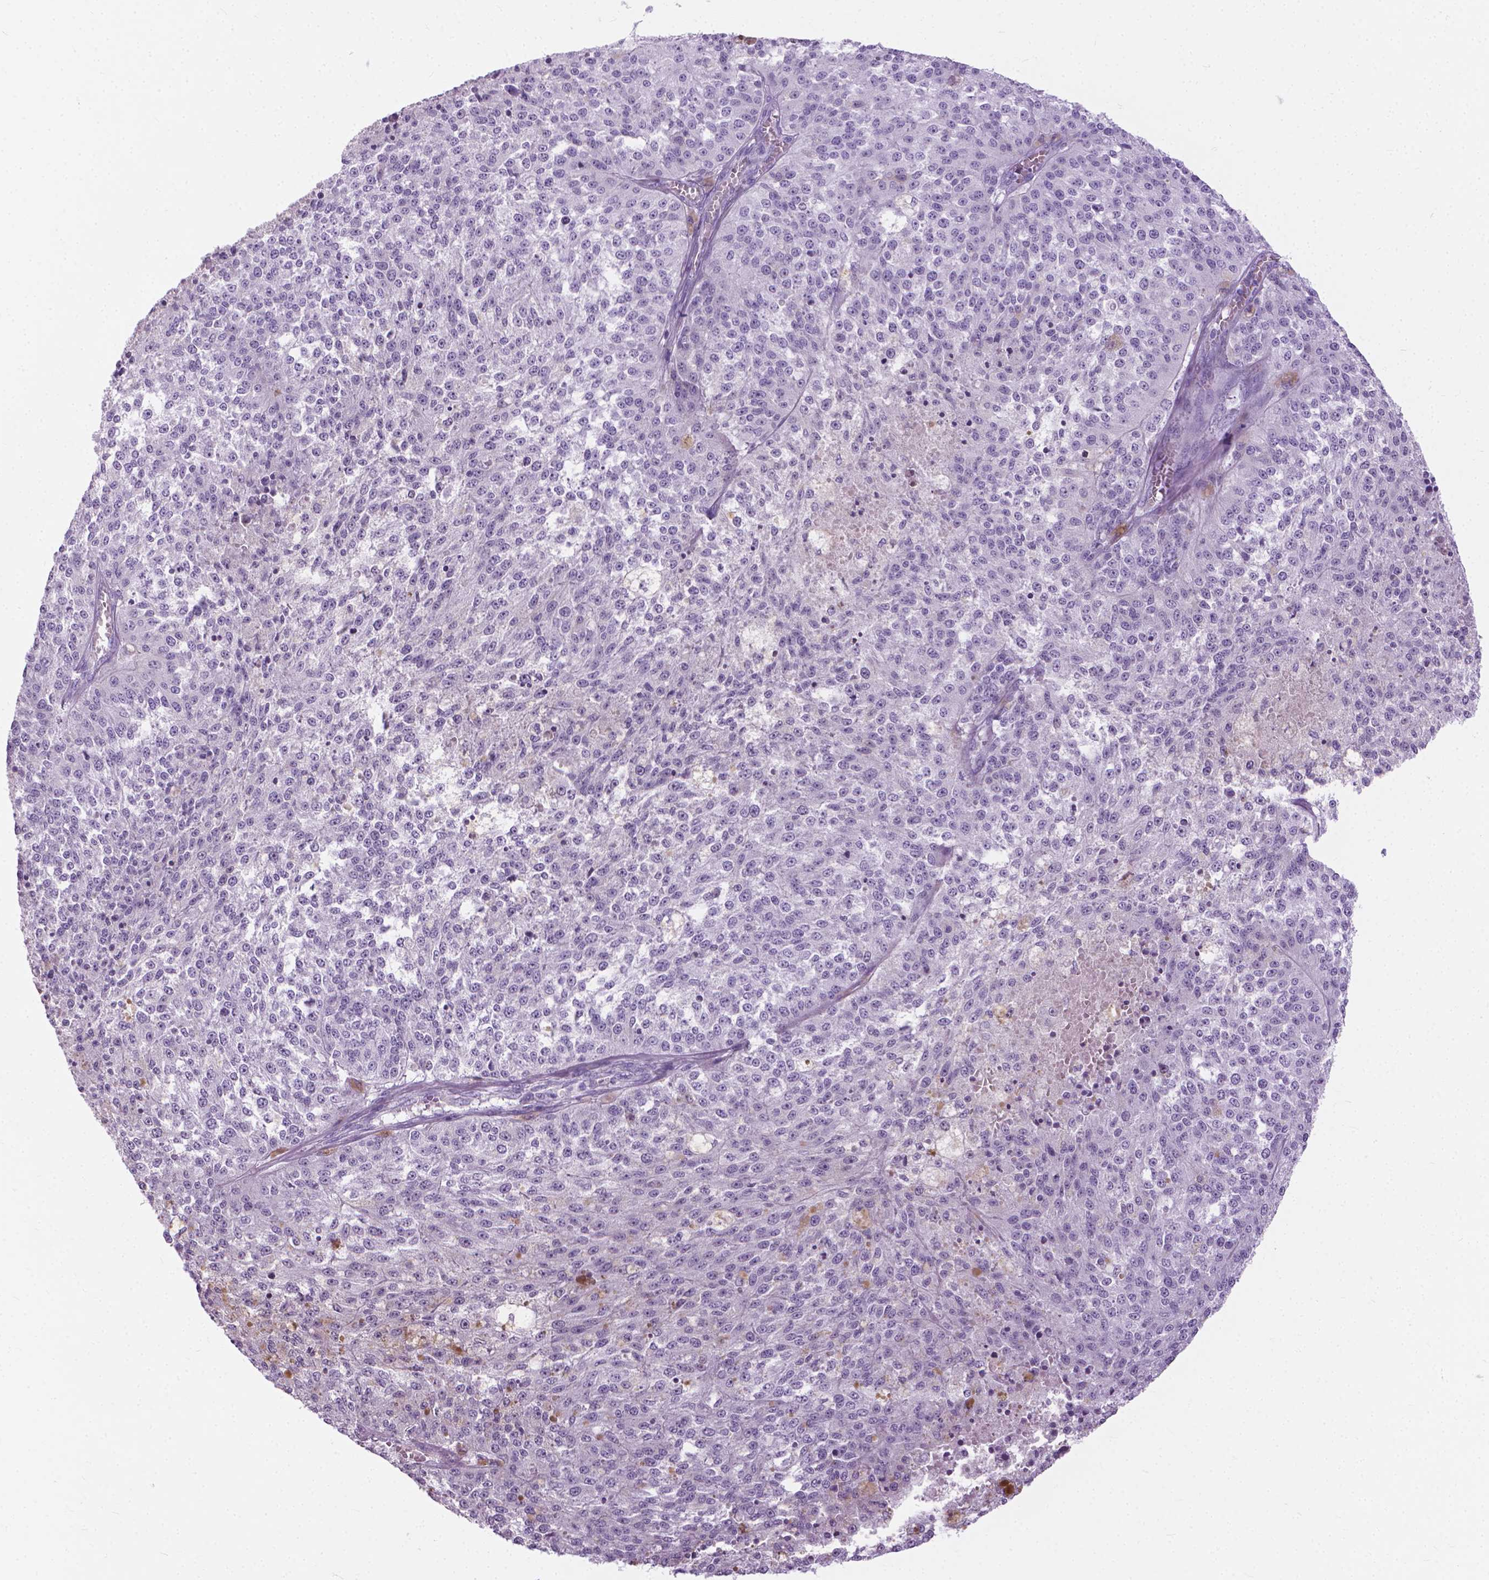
{"staining": {"intensity": "negative", "quantity": "none", "location": "none"}, "tissue": "melanoma", "cell_type": "Tumor cells", "image_type": "cancer", "snomed": [{"axis": "morphology", "description": "Malignant melanoma, Metastatic site"}, {"axis": "topography", "description": "Lymph node"}], "caption": "Melanoma was stained to show a protein in brown. There is no significant positivity in tumor cells.", "gene": "HTR2B", "patient": {"sex": "female", "age": 64}}